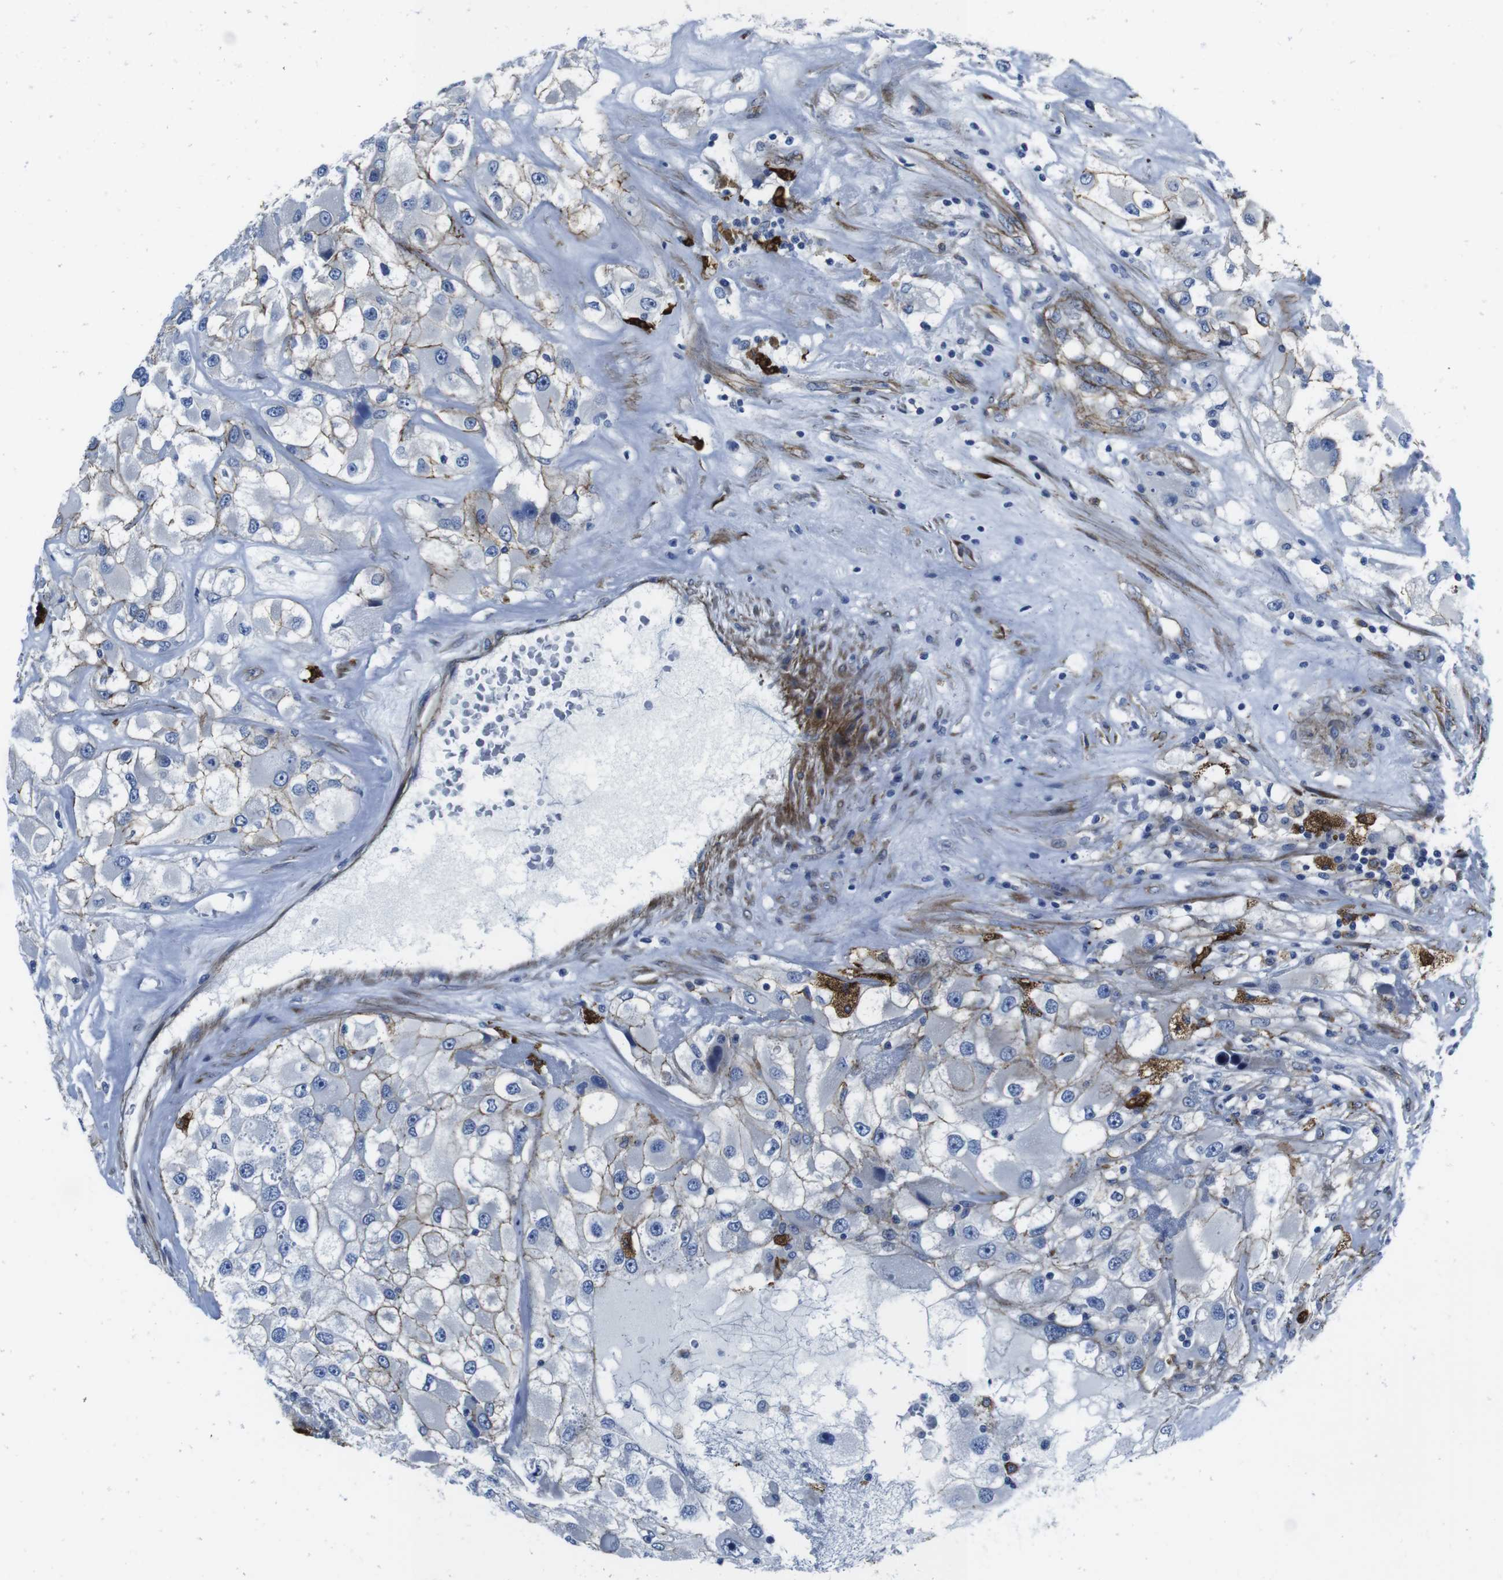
{"staining": {"intensity": "negative", "quantity": "none", "location": "none"}, "tissue": "renal cancer", "cell_type": "Tumor cells", "image_type": "cancer", "snomed": [{"axis": "morphology", "description": "Adenocarcinoma, NOS"}, {"axis": "topography", "description": "Kidney"}], "caption": "There is no significant positivity in tumor cells of adenocarcinoma (renal). (DAB immunohistochemistry, high magnification).", "gene": "NUMB", "patient": {"sex": "female", "age": 52}}